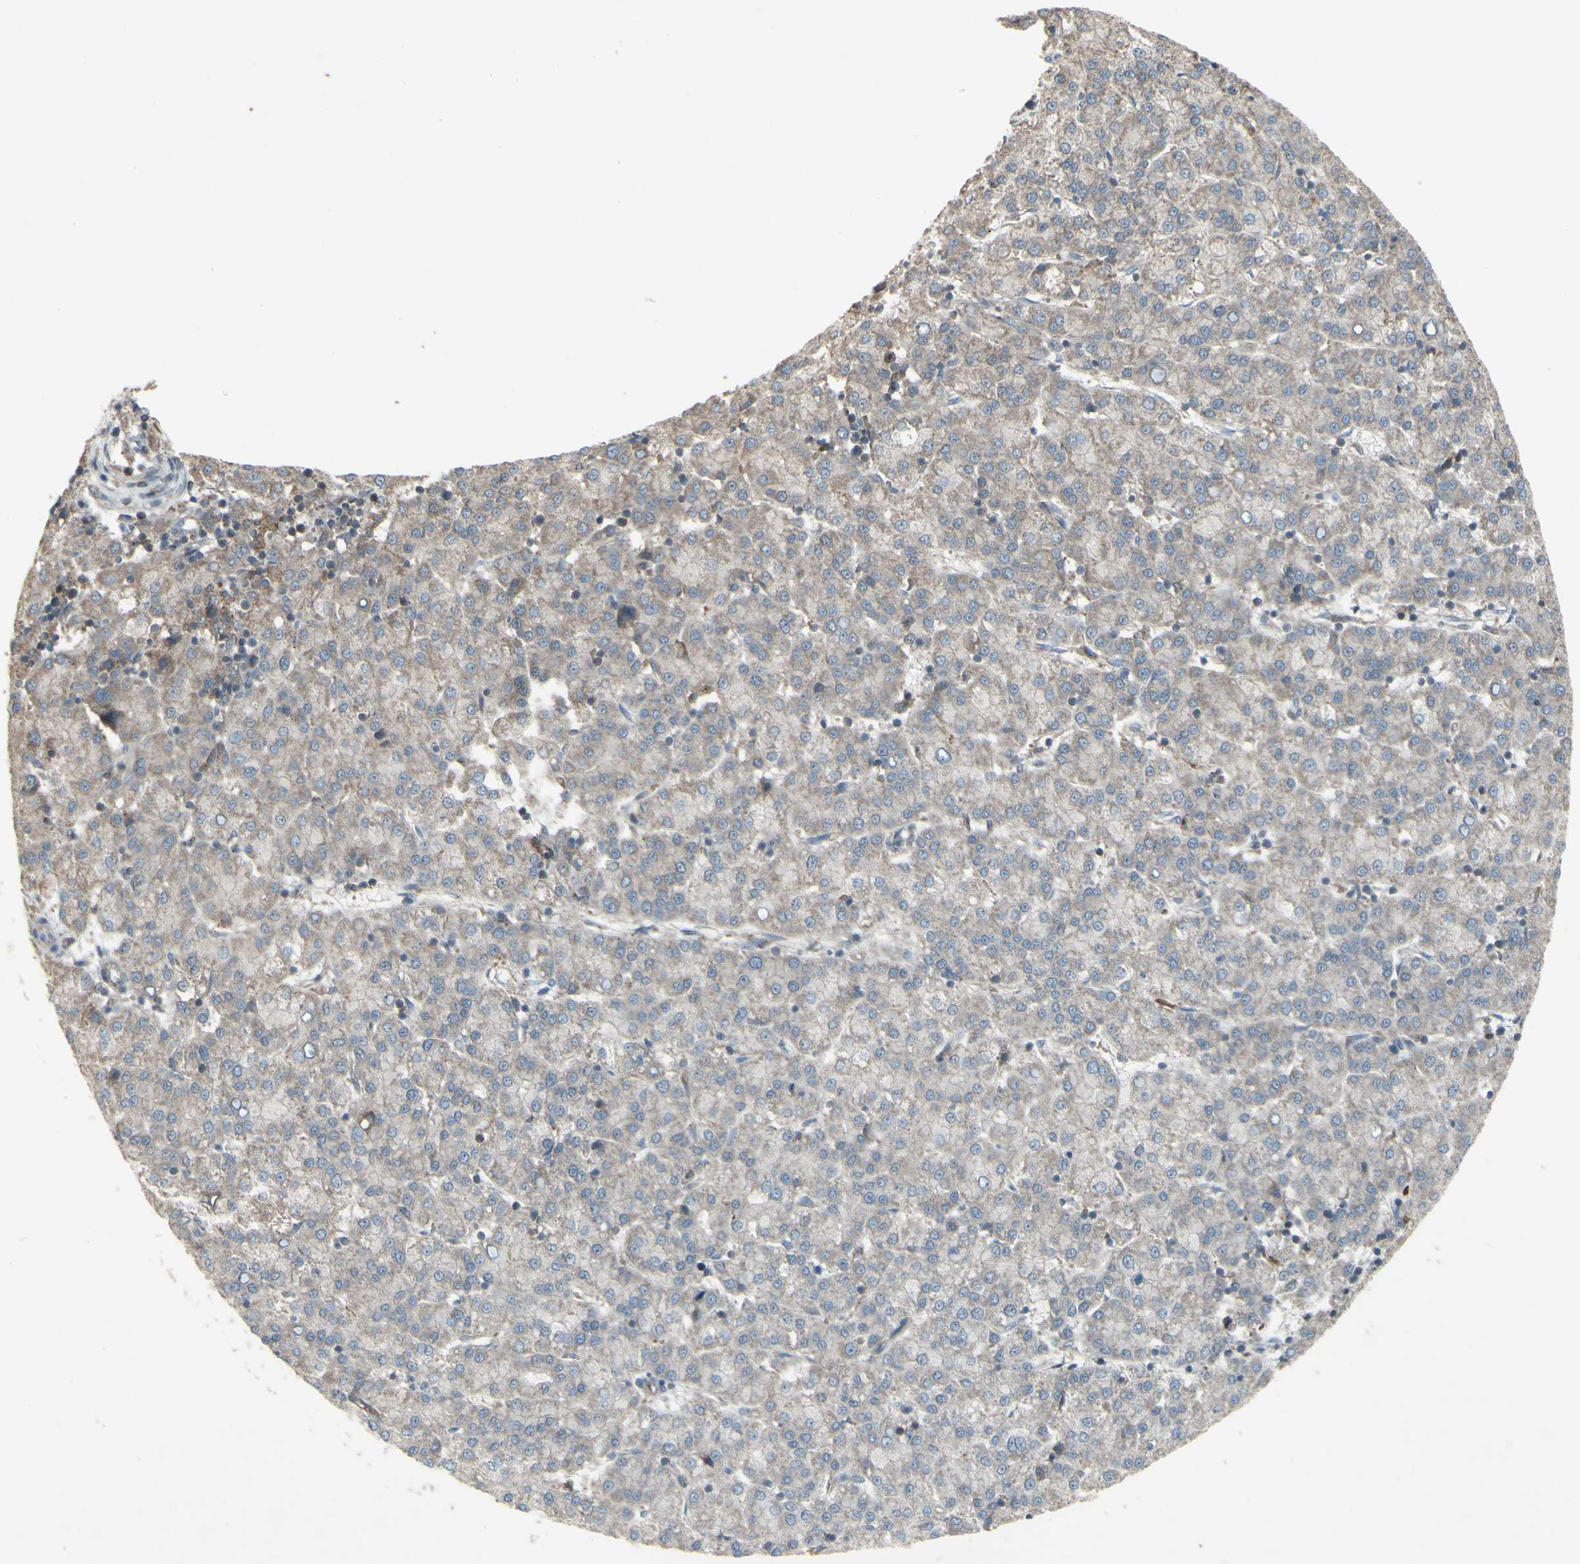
{"staining": {"intensity": "negative", "quantity": "none", "location": "none"}, "tissue": "liver cancer", "cell_type": "Tumor cells", "image_type": "cancer", "snomed": [{"axis": "morphology", "description": "Carcinoma, Hepatocellular, NOS"}, {"axis": "topography", "description": "Liver"}], "caption": "IHC micrograph of human liver hepatocellular carcinoma stained for a protein (brown), which reveals no positivity in tumor cells.", "gene": "SHC1", "patient": {"sex": "female", "age": 58}}